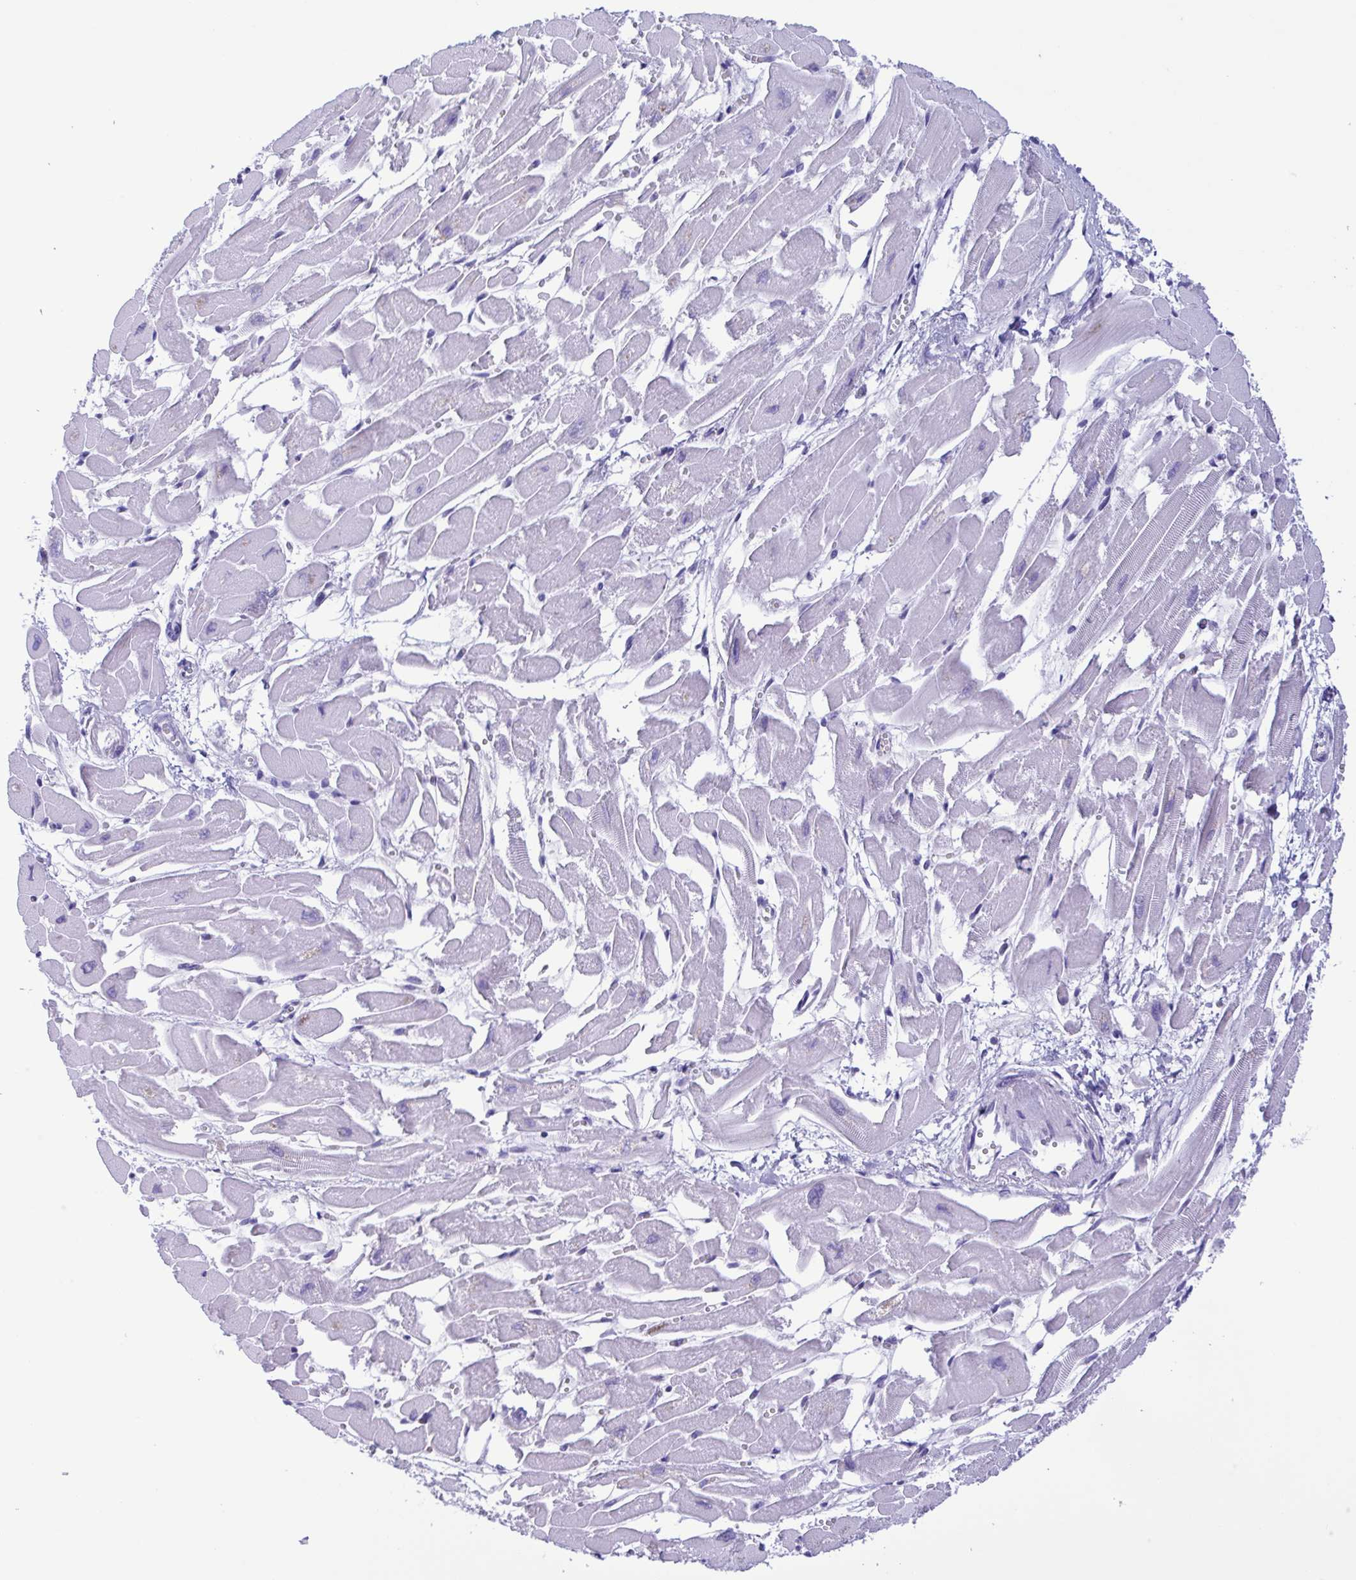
{"staining": {"intensity": "negative", "quantity": "none", "location": "none"}, "tissue": "heart muscle", "cell_type": "Cardiomyocytes", "image_type": "normal", "snomed": [{"axis": "morphology", "description": "Normal tissue, NOS"}, {"axis": "topography", "description": "Heart"}], "caption": "This photomicrograph is of unremarkable heart muscle stained with immunohistochemistry (IHC) to label a protein in brown with the nuclei are counter-stained blue. There is no staining in cardiomyocytes. The staining was performed using DAB to visualize the protein expression in brown, while the nuclei were stained in blue with hematoxylin (Magnification: 20x).", "gene": "LDHC", "patient": {"sex": "female", "age": 52}}